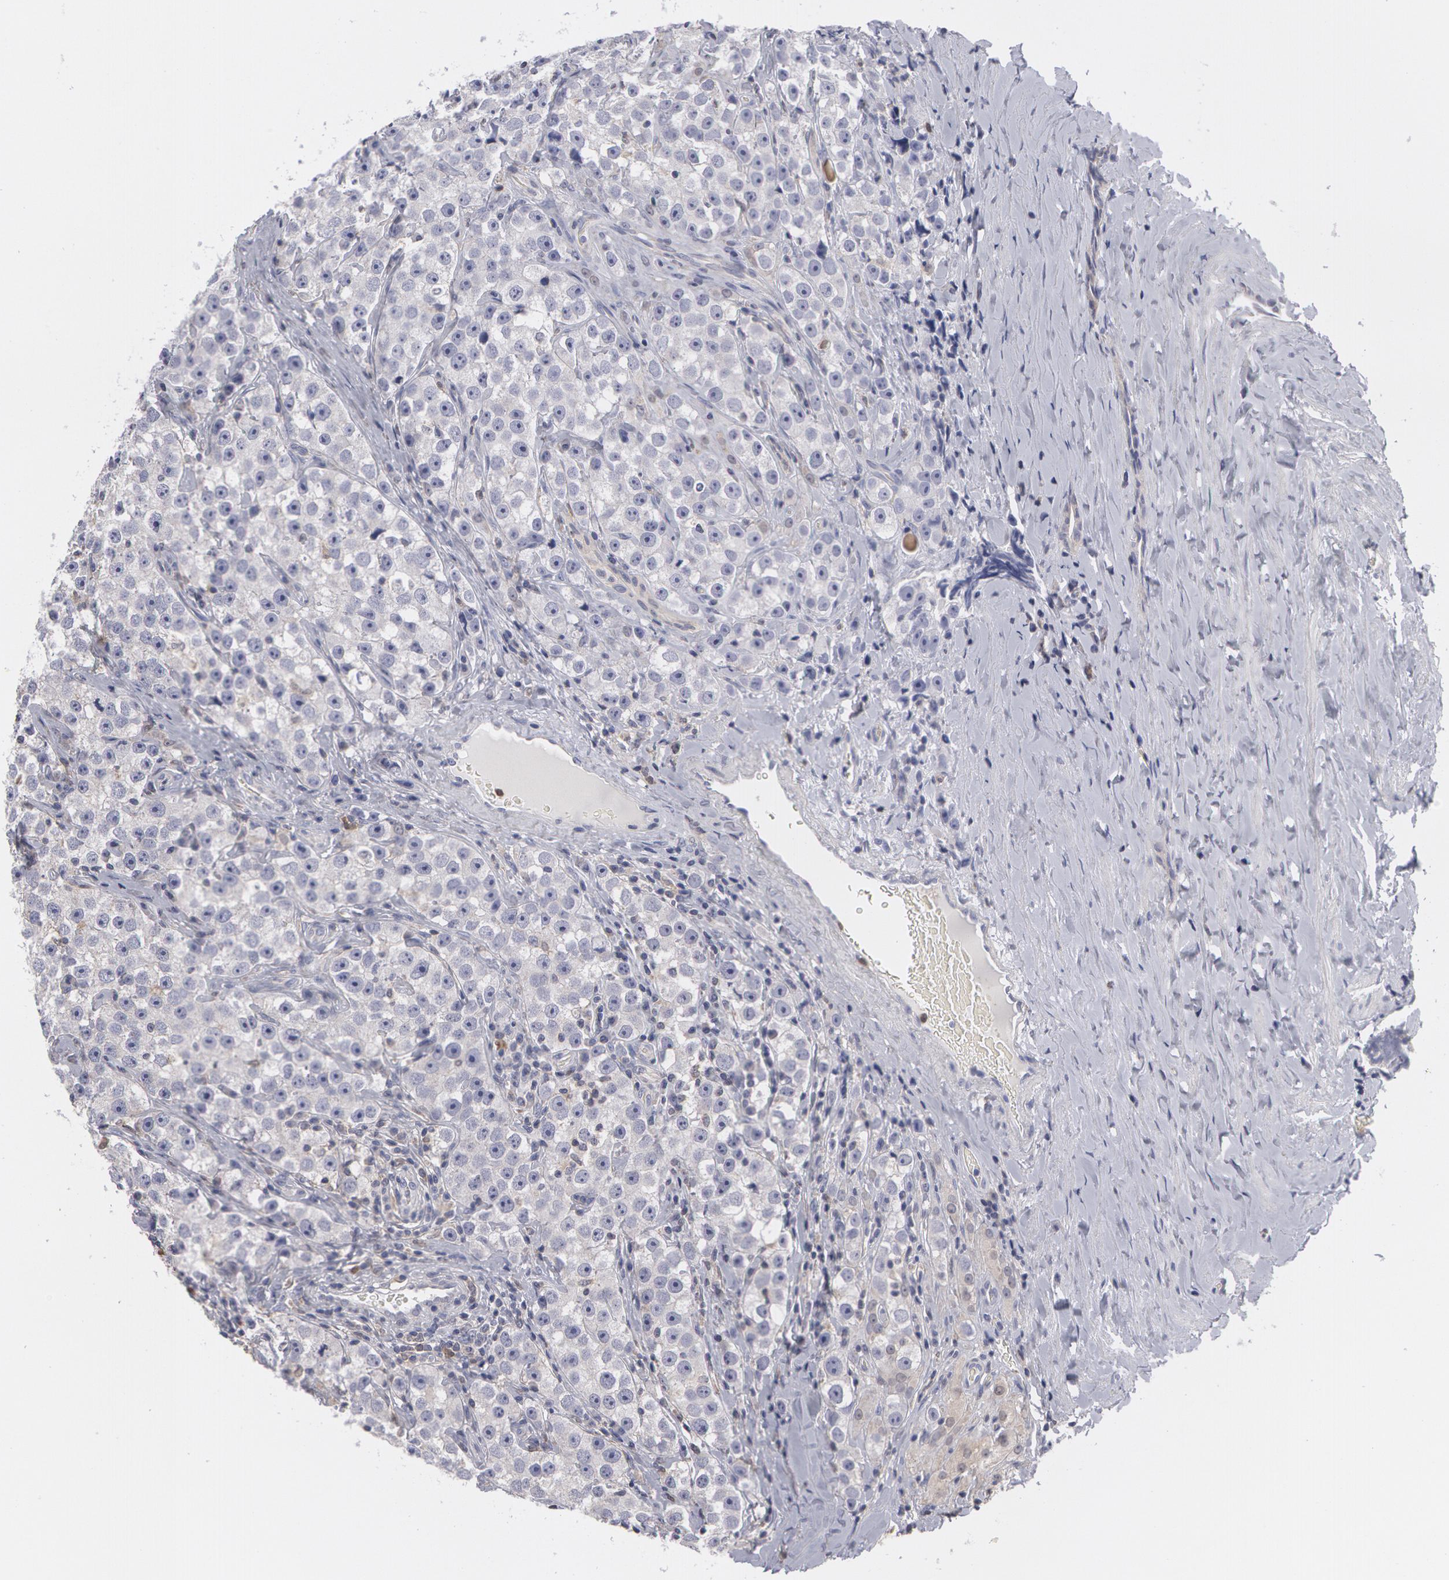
{"staining": {"intensity": "weak", "quantity": "<25%", "location": "cytoplasmic/membranous"}, "tissue": "testis cancer", "cell_type": "Tumor cells", "image_type": "cancer", "snomed": [{"axis": "morphology", "description": "Seminoma, NOS"}, {"axis": "topography", "description": "Testis"}], "caption": "Testis cancer (seminoma) was stained to show a protein in brown. There is no significant staining in tumor cells.", "gene": "CAT", "patient": {"sex": "male", "age": 32}}